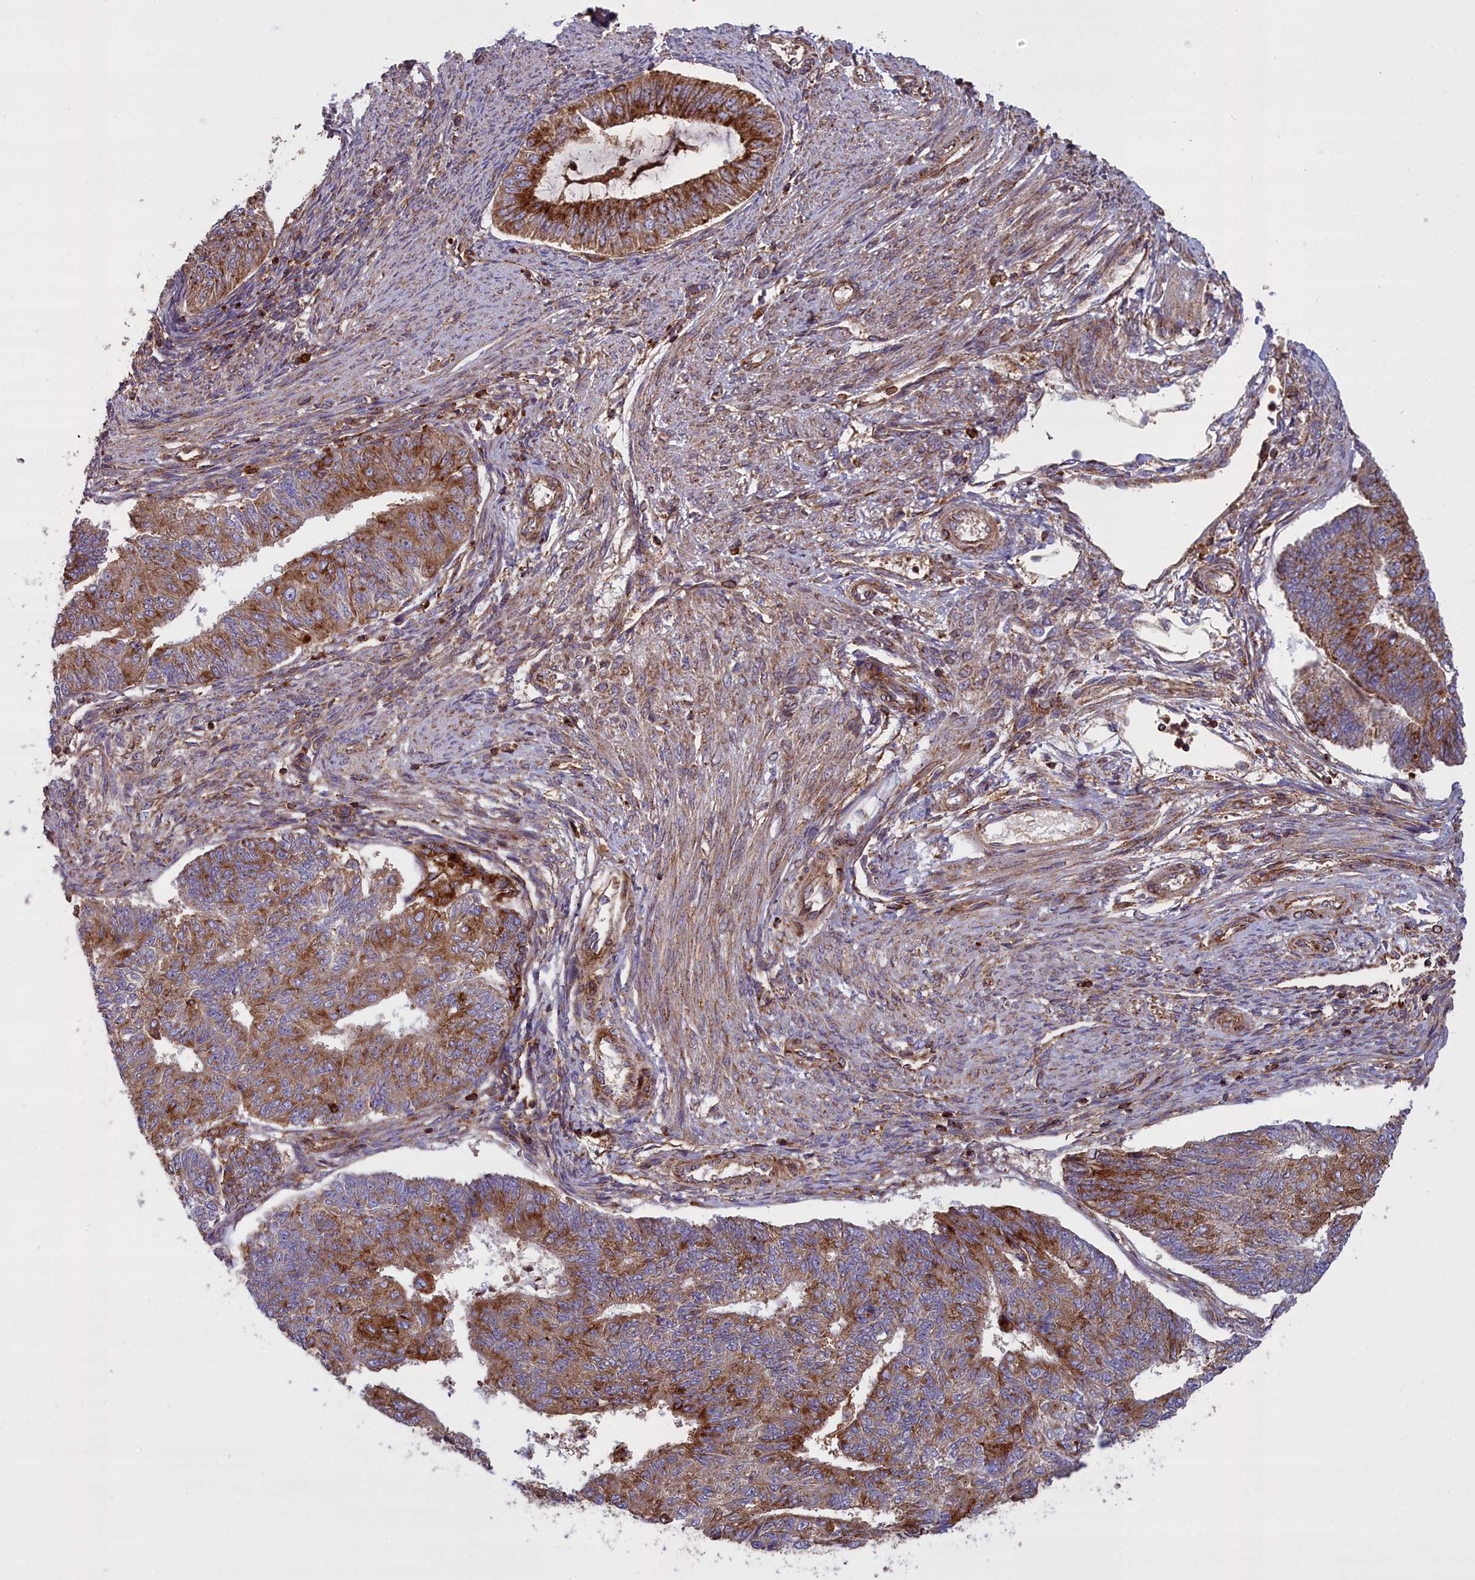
{"staining": {"intensity": "strong", "quantity": ">75%", "location": "cytoplasmic/membranous"}, "tissue": "endometrial cancer", "cell_type": "Tumor cells", "image_type": "cancer", "snomed": [{"axis": "morphology", "description": "Adenocarcinoma, NOS"}, {"axis": "topography", "description": "Endometrium"}], "caption": "Protein positivity by IHC demonstrates strong cytoplasmic/membranous expression in approximately >75% of tumor cells in endometrial cancer.", "gene": "LNPEP", "patient": {"sex": "female", "age": 32}}